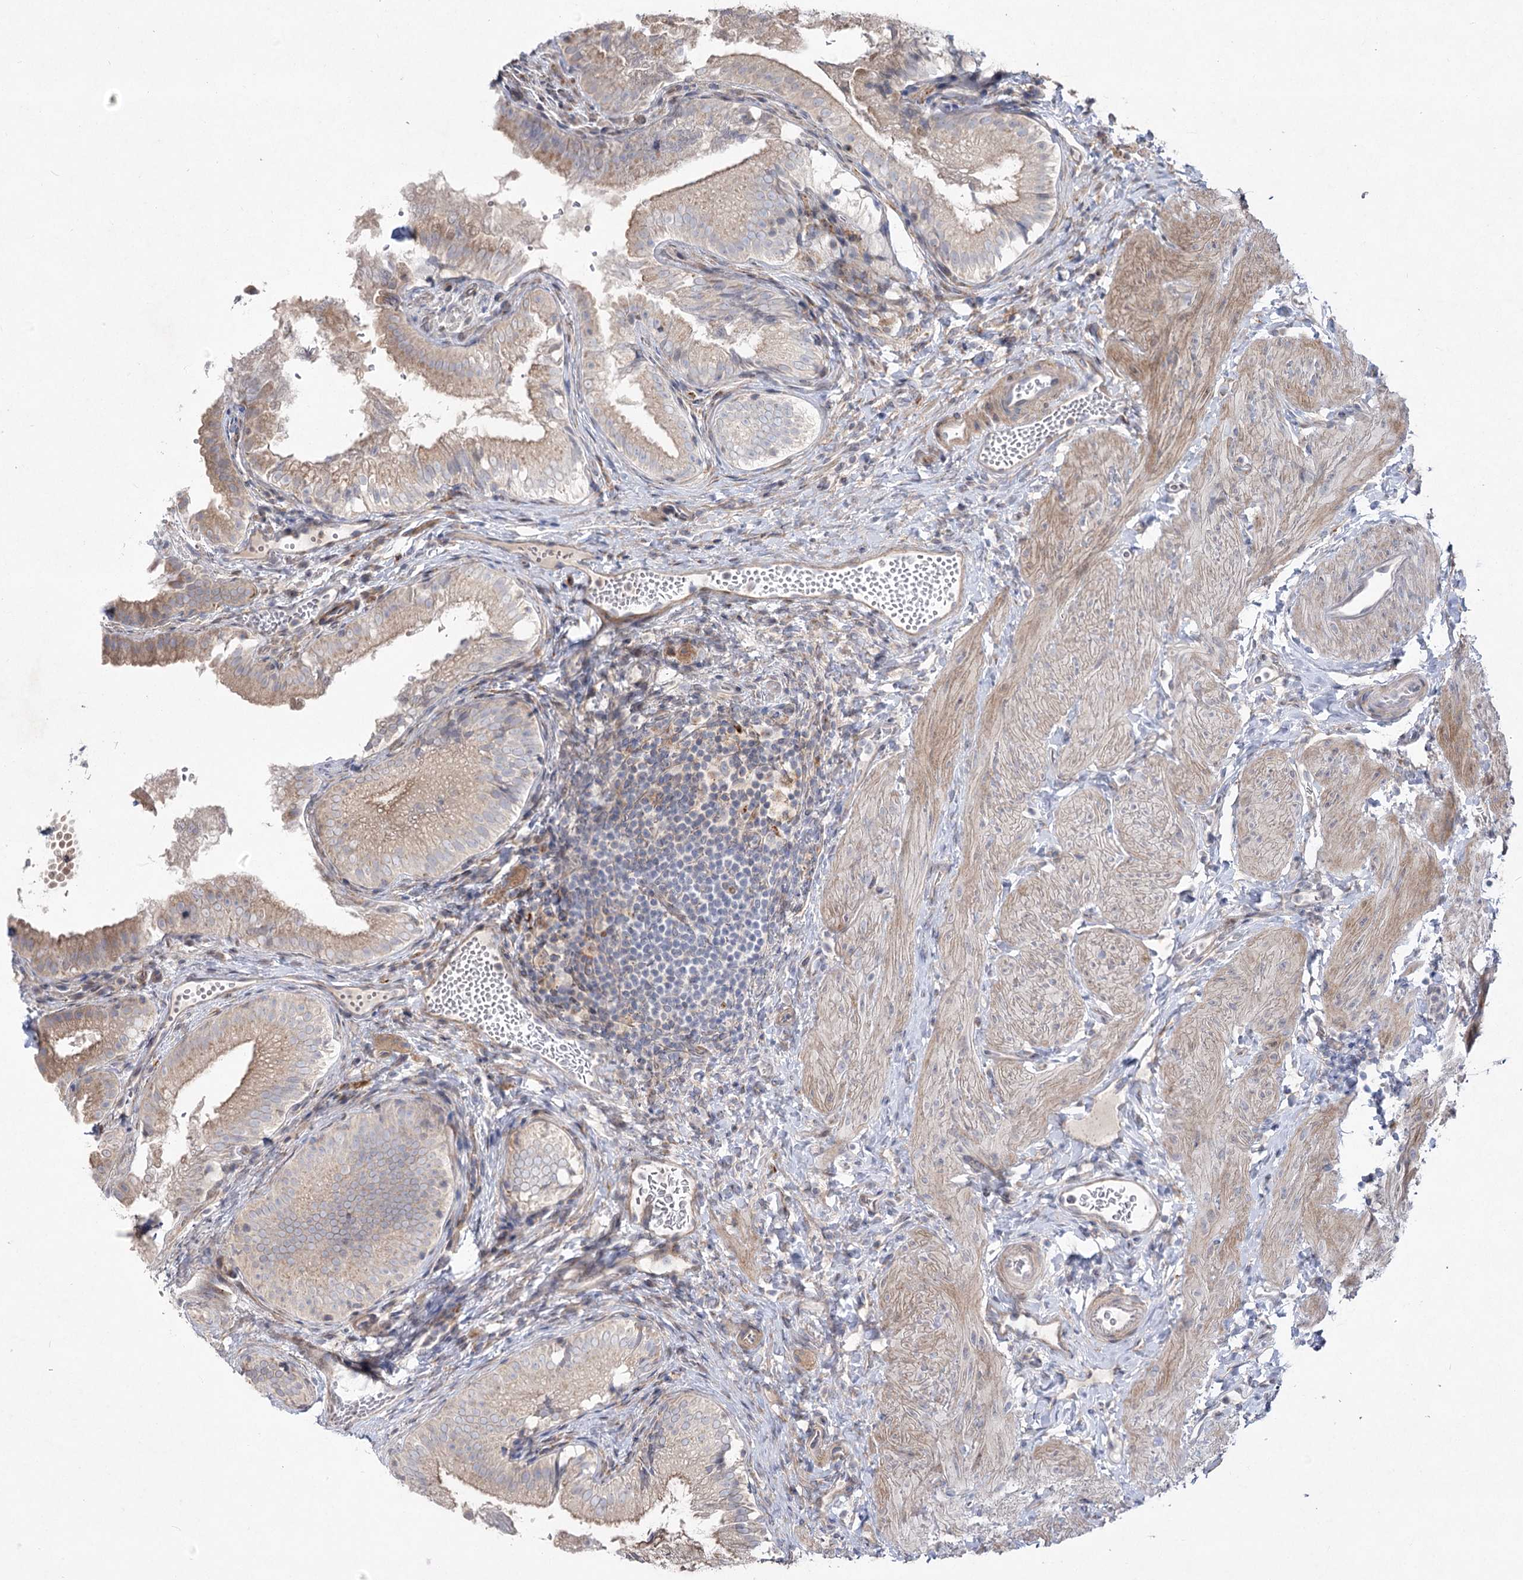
{"staining": {"intensity": "weak", "quantity": ">75%", "location": "cytoplasmic/membranous"}, "tissue": "gallbladder", "cell_type": "Glandular cells", "image_type": "normal", "snomed": [{"axis": "morphology", "description": "Normal tissue, NOS"}, {"axis": "topography", "description": "Gallbladder"}], "caption": "Gallbladder stained with DAB (3,3'-diaminobenzidine) immunohistochemistry exhibits low levels of weak cytoplasmic/membranous staining in approximately >75% of glandular cells.", "gene": "SH3BP5L", "patient": {"sex": "female", "age": 30}}